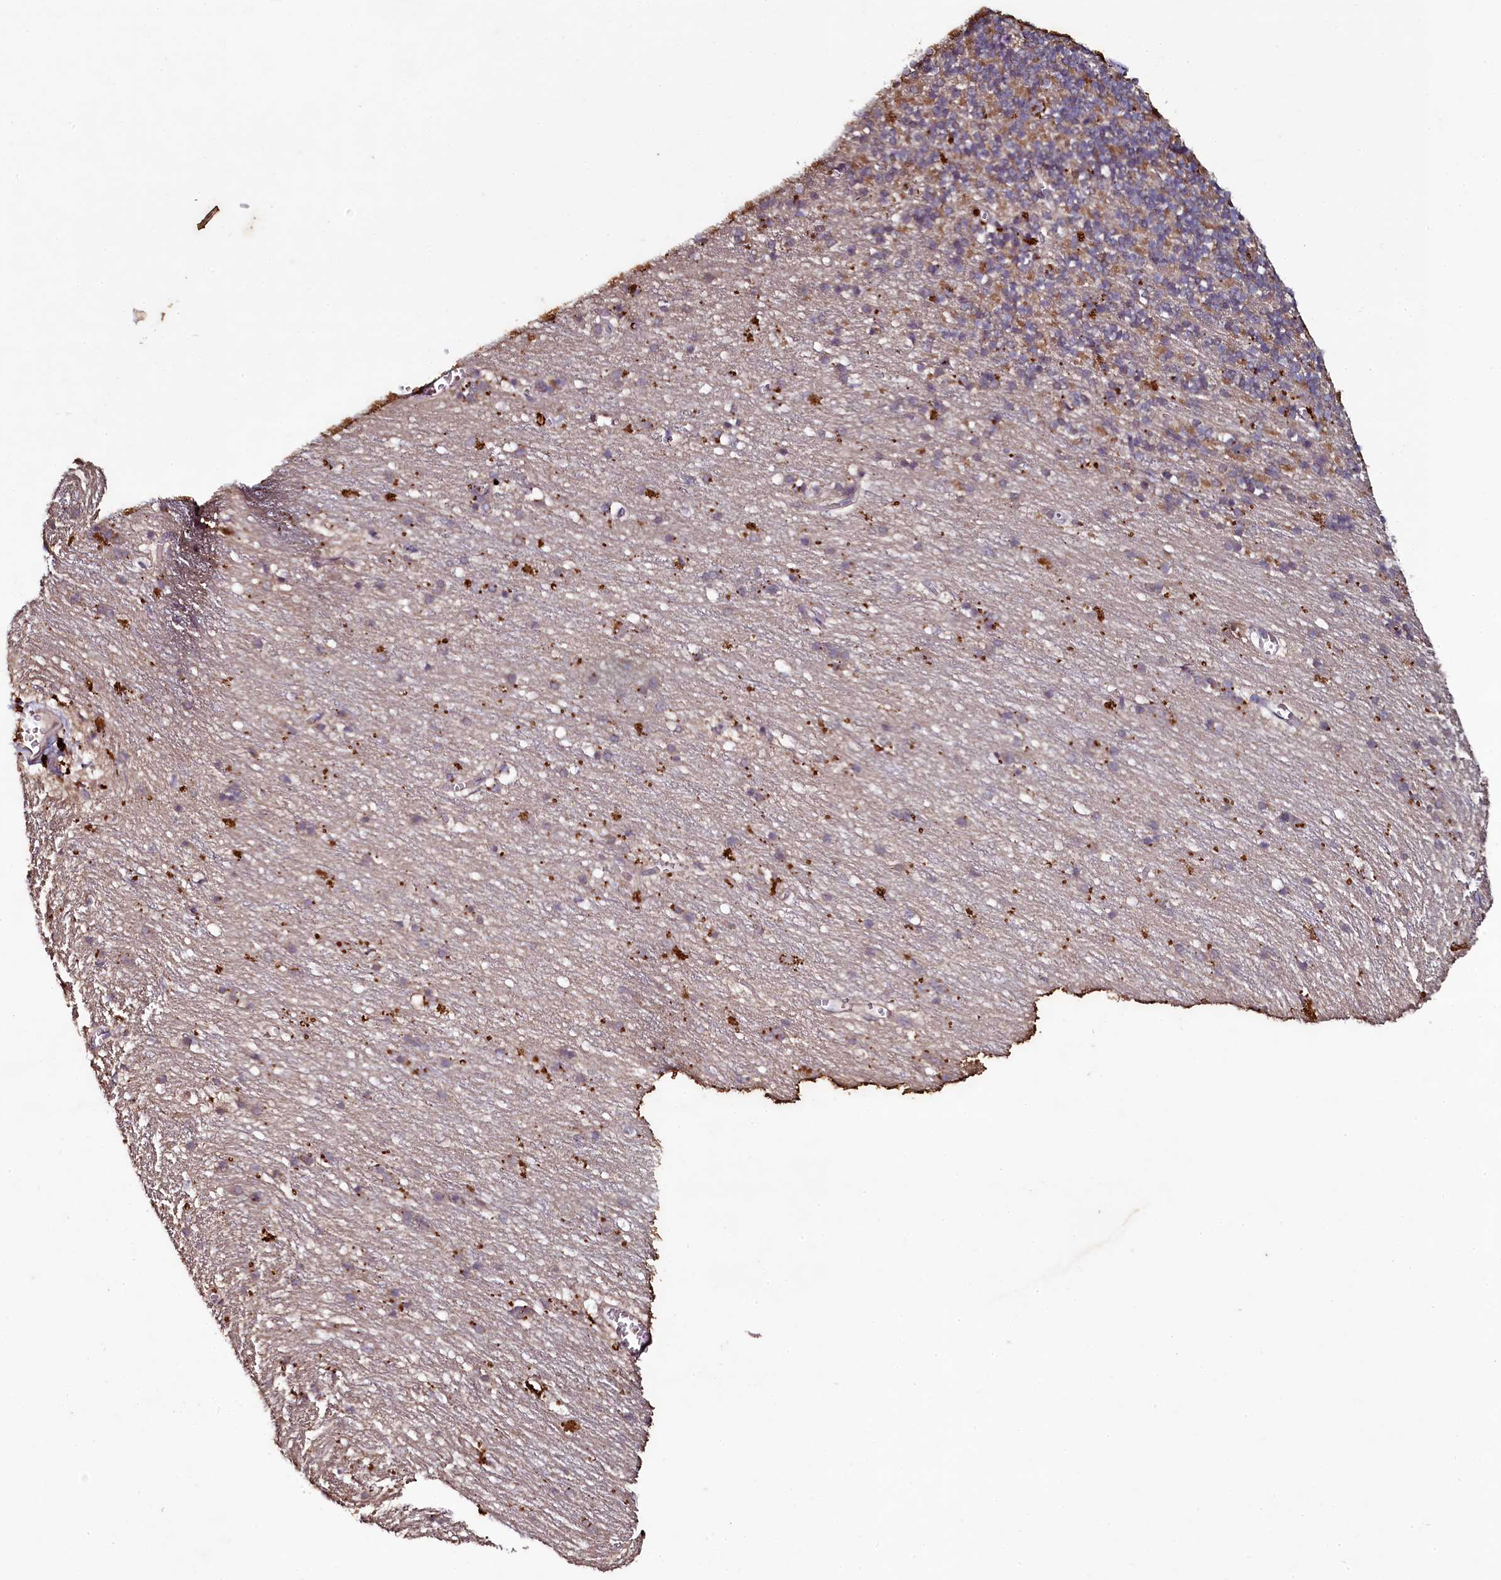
{"staining": {"intensity": "moderate", "quantity": "25%-75%", "location": "cytoplasmic/membranous"}, "tissue": "cerebellum", "cell_type": "Cells in granular layer", "image_type": "normal", "snomed": [{"axis": "morphology", "description": "Normal tissue, NOS"}, {"axis": "topography", "description": "Cerebellum"}], "caption": "Cells in granular layer exhibit moderate cytoplasmic/membranous staining in approximately 25%-75% of cells in unremarkable cerebellum.", "gene": "SEC24C", "patient": {"sex": "male", "age": 54}}